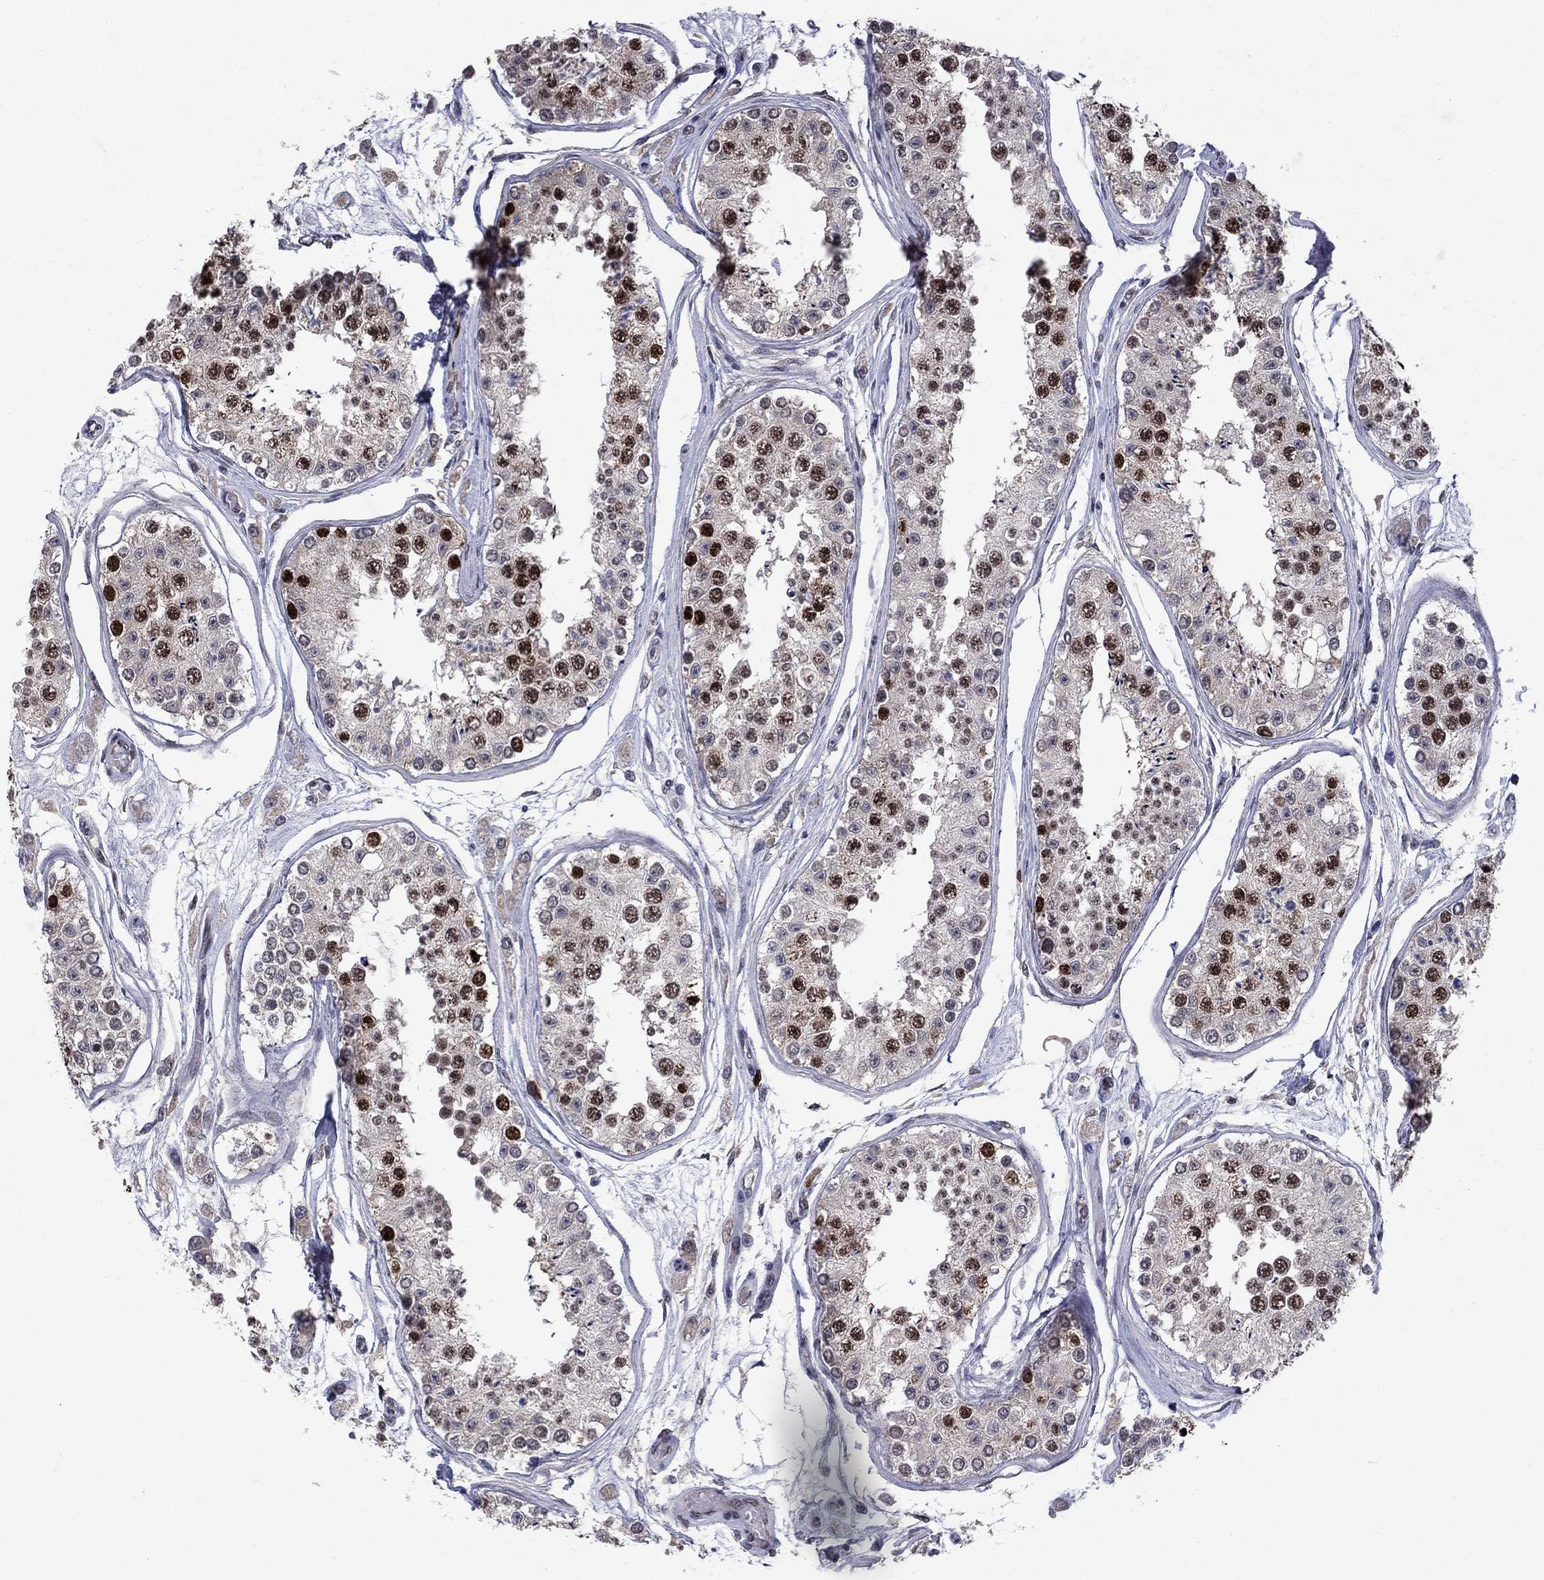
{"staining": {"intensity": "strong", "quantity": "25%-75%", "location": "nuclear"}, "tissue": "testis", "cell_type": "Cells in seminiferous ducts", "image_type": "normal", "snomed": [{"axis": "morphology", "description": "Normal tissue, NOS"}, {"axis": "topography", "description": "Testis"}], "caption": "Protein expression analysis of normal testis exhibits strong nuclear positivity in approximately 25%-75% of cells in seminiferous ducts. Immunohistochemistry stains the protein of interest in brown and the nuclei are stained blue.", "gene": "CDCA5", "patient": {"sex": "male", "age": 25}}